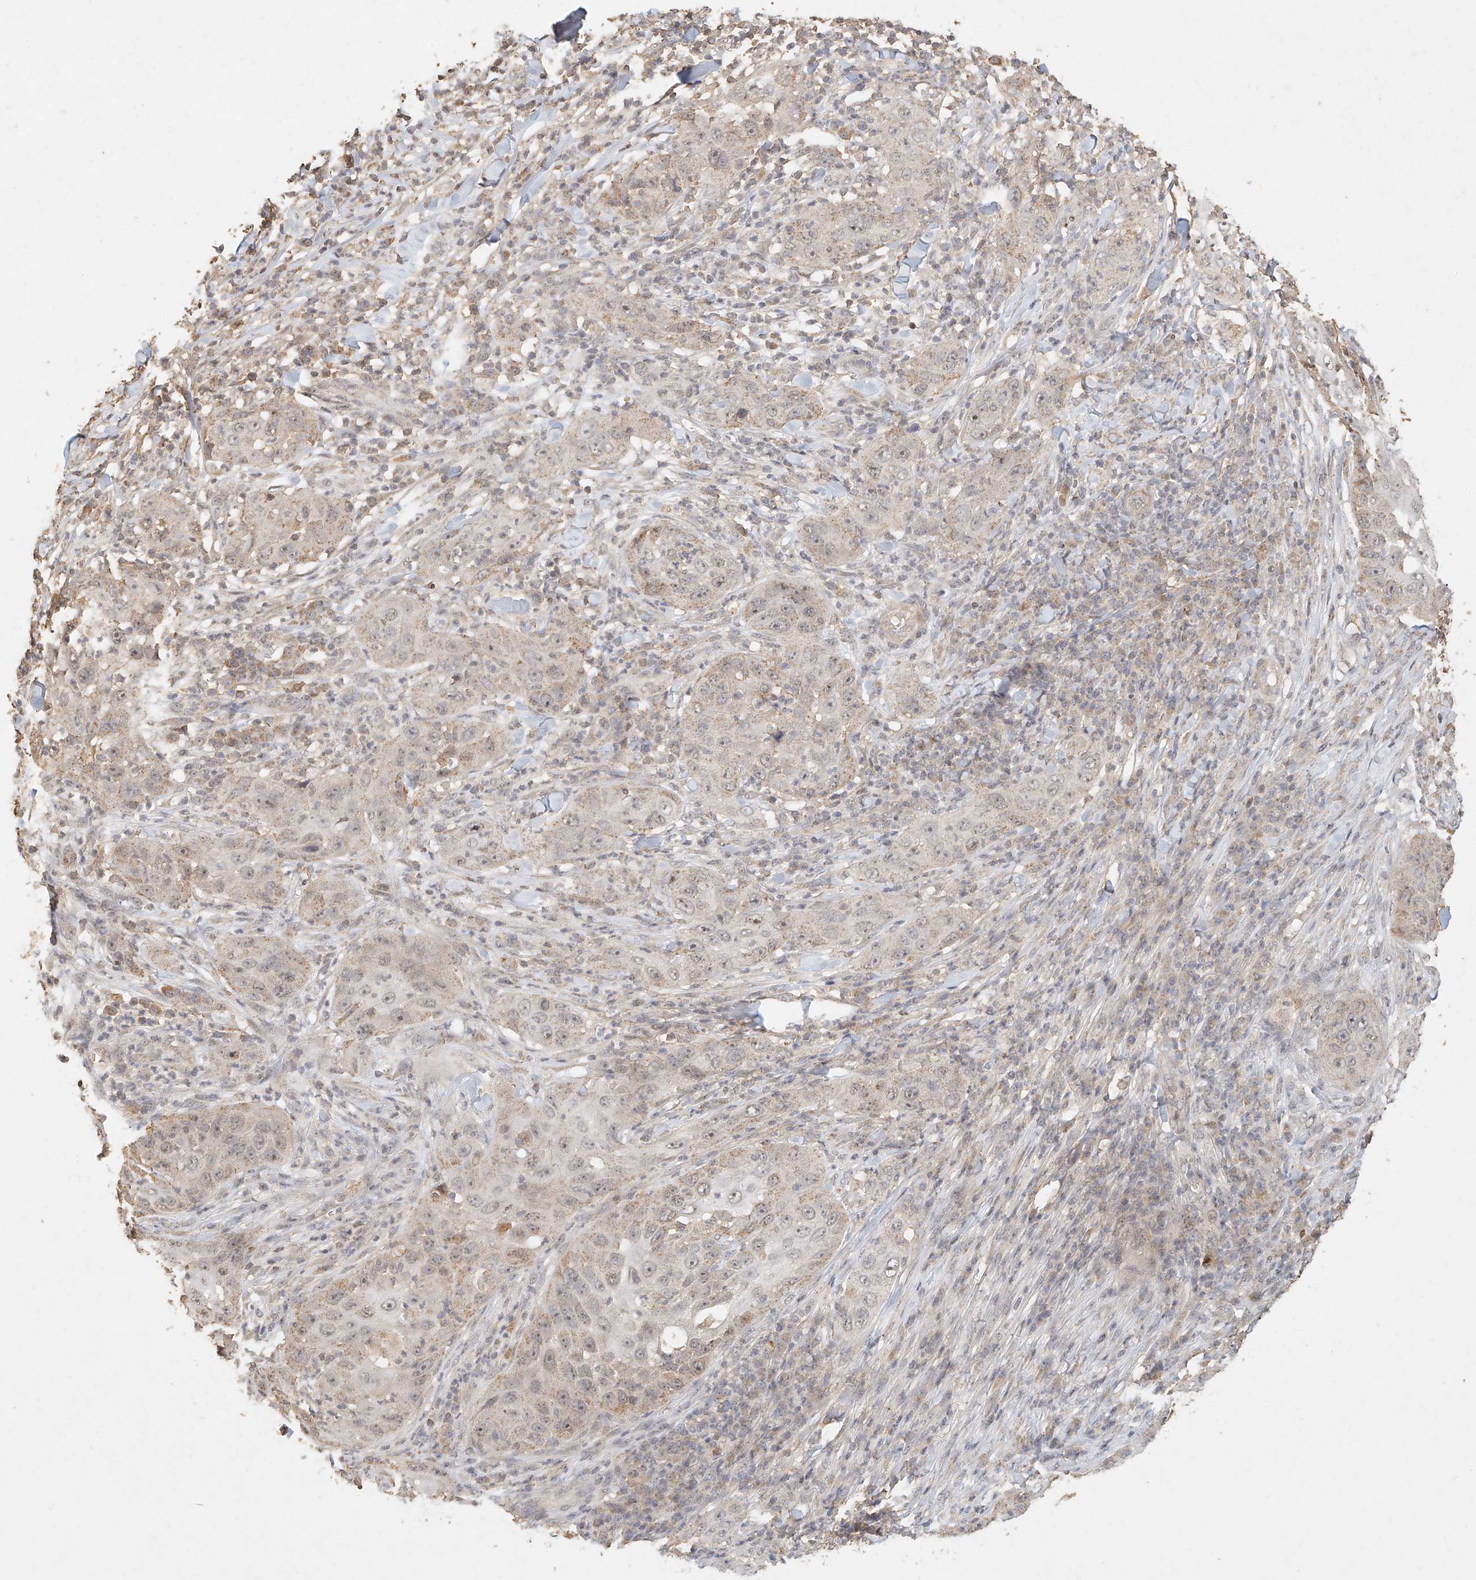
{"staining": {"intensity": "weak", "quantity": "<25%", "location": "cytoplasmic/membranous"}, "tissue": "skin cancer", "cell_type": "Tumor cells", "image_type": "cancer", "snomed": [{"axis": "morphology", "description": "Squamous cell carcinoma, NOS"}, {"axis": "topography", "description": "Skin"}], "caption": "DAB immunohistochemical staining of human skin cancer (squamous cell carcinoma) exhibits no significant staining in tumor cells. (Brightfield microscopy of DAB (3,3'-diaminobenzidine) immunohistochemistry at high magnification).", "gene": "CXorf58", "patient": {"sex": "female", "age": 44}}